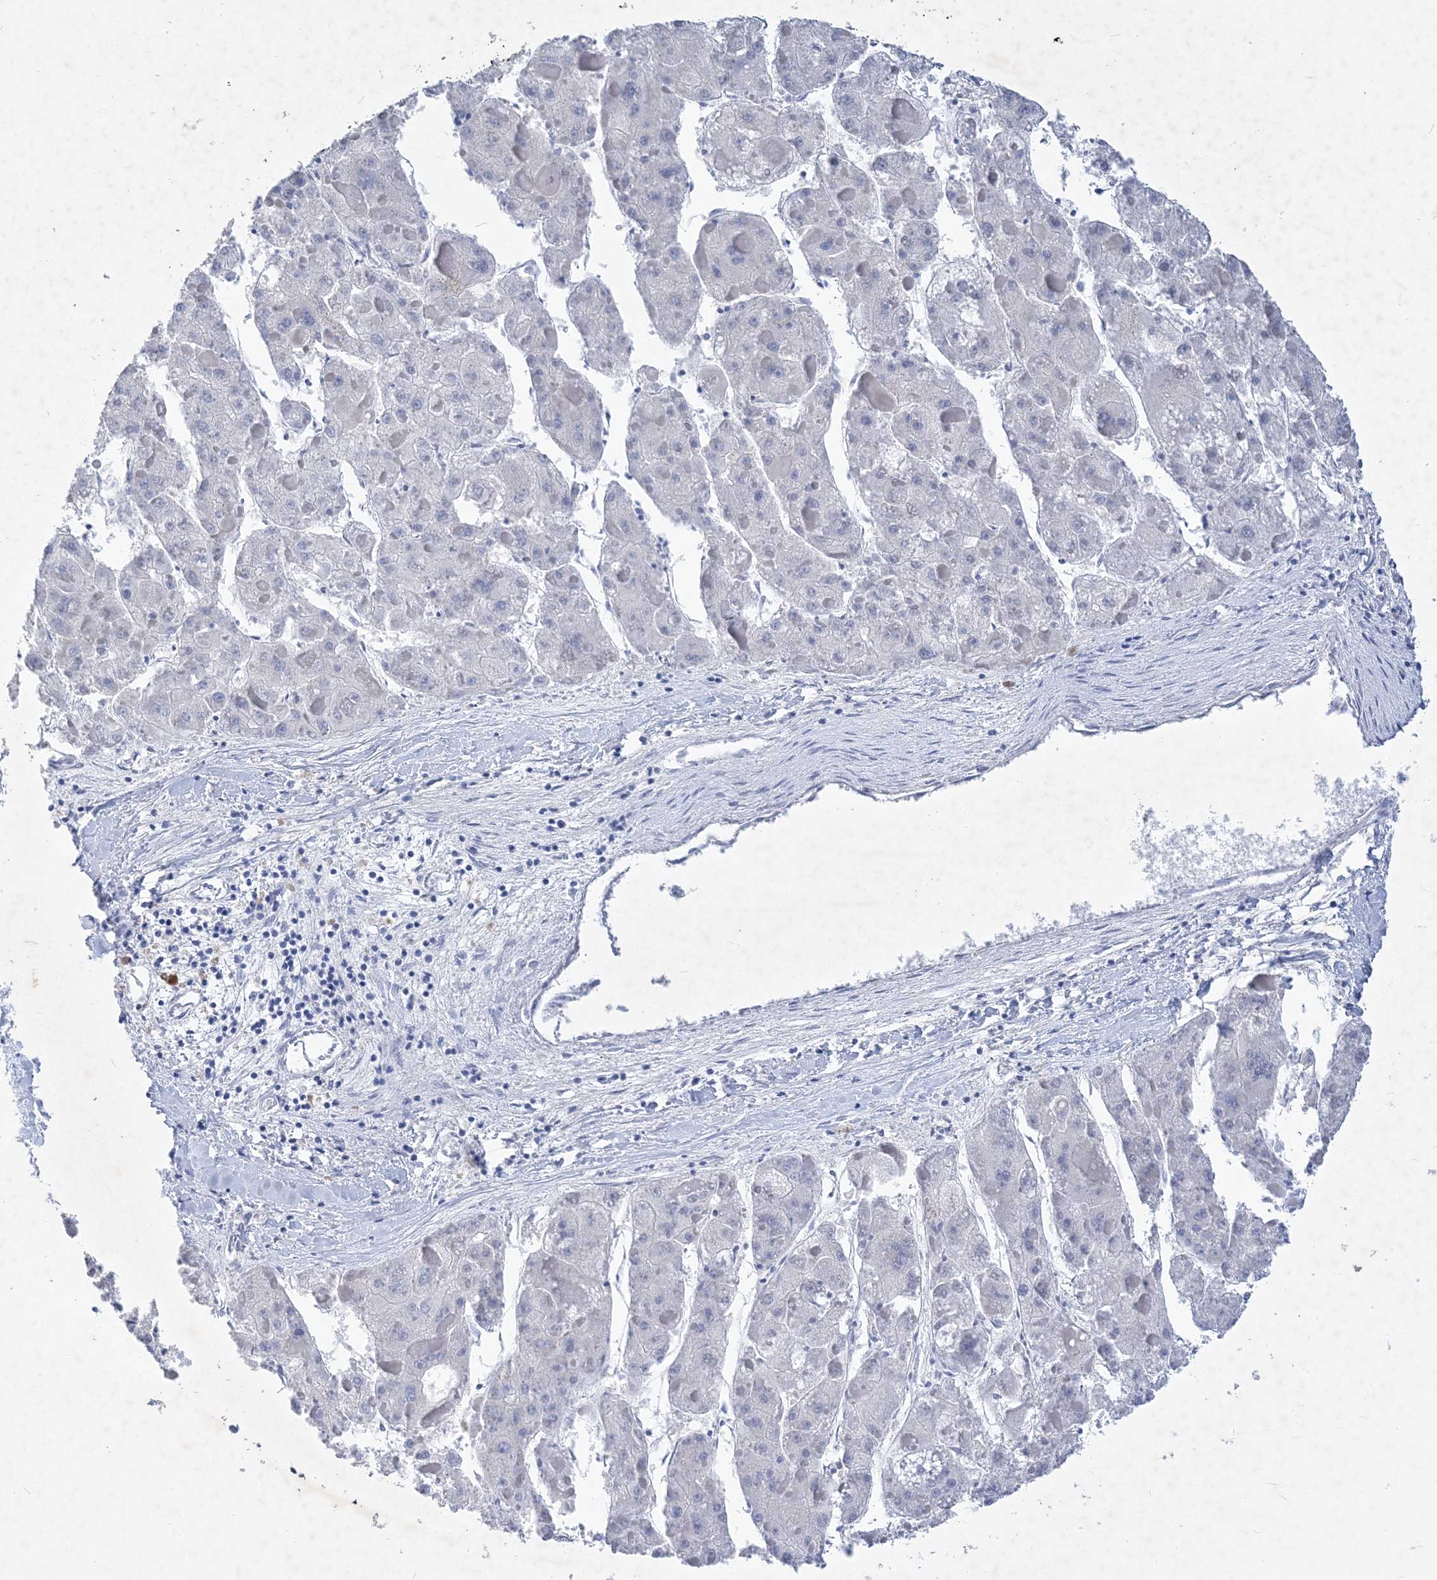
{"staining": {"intensity": "negative", "quantity": "none", "location": "none"}, "tissue": "liver cancer", "cell_type": "Tumor cells", "image_type": "cancer", "snomed": [{"axis": "morphology", "description": "Carcinoma, Hepatocellular, NOS"}, {"axis": "topography", "description": "Liver"}], "caption": "The image exhibits no significant staining in tumor cells of liver hepatocellular carcinoma.", "gene": "COPS8", "patient": {"sex": "female", "age": 73}}